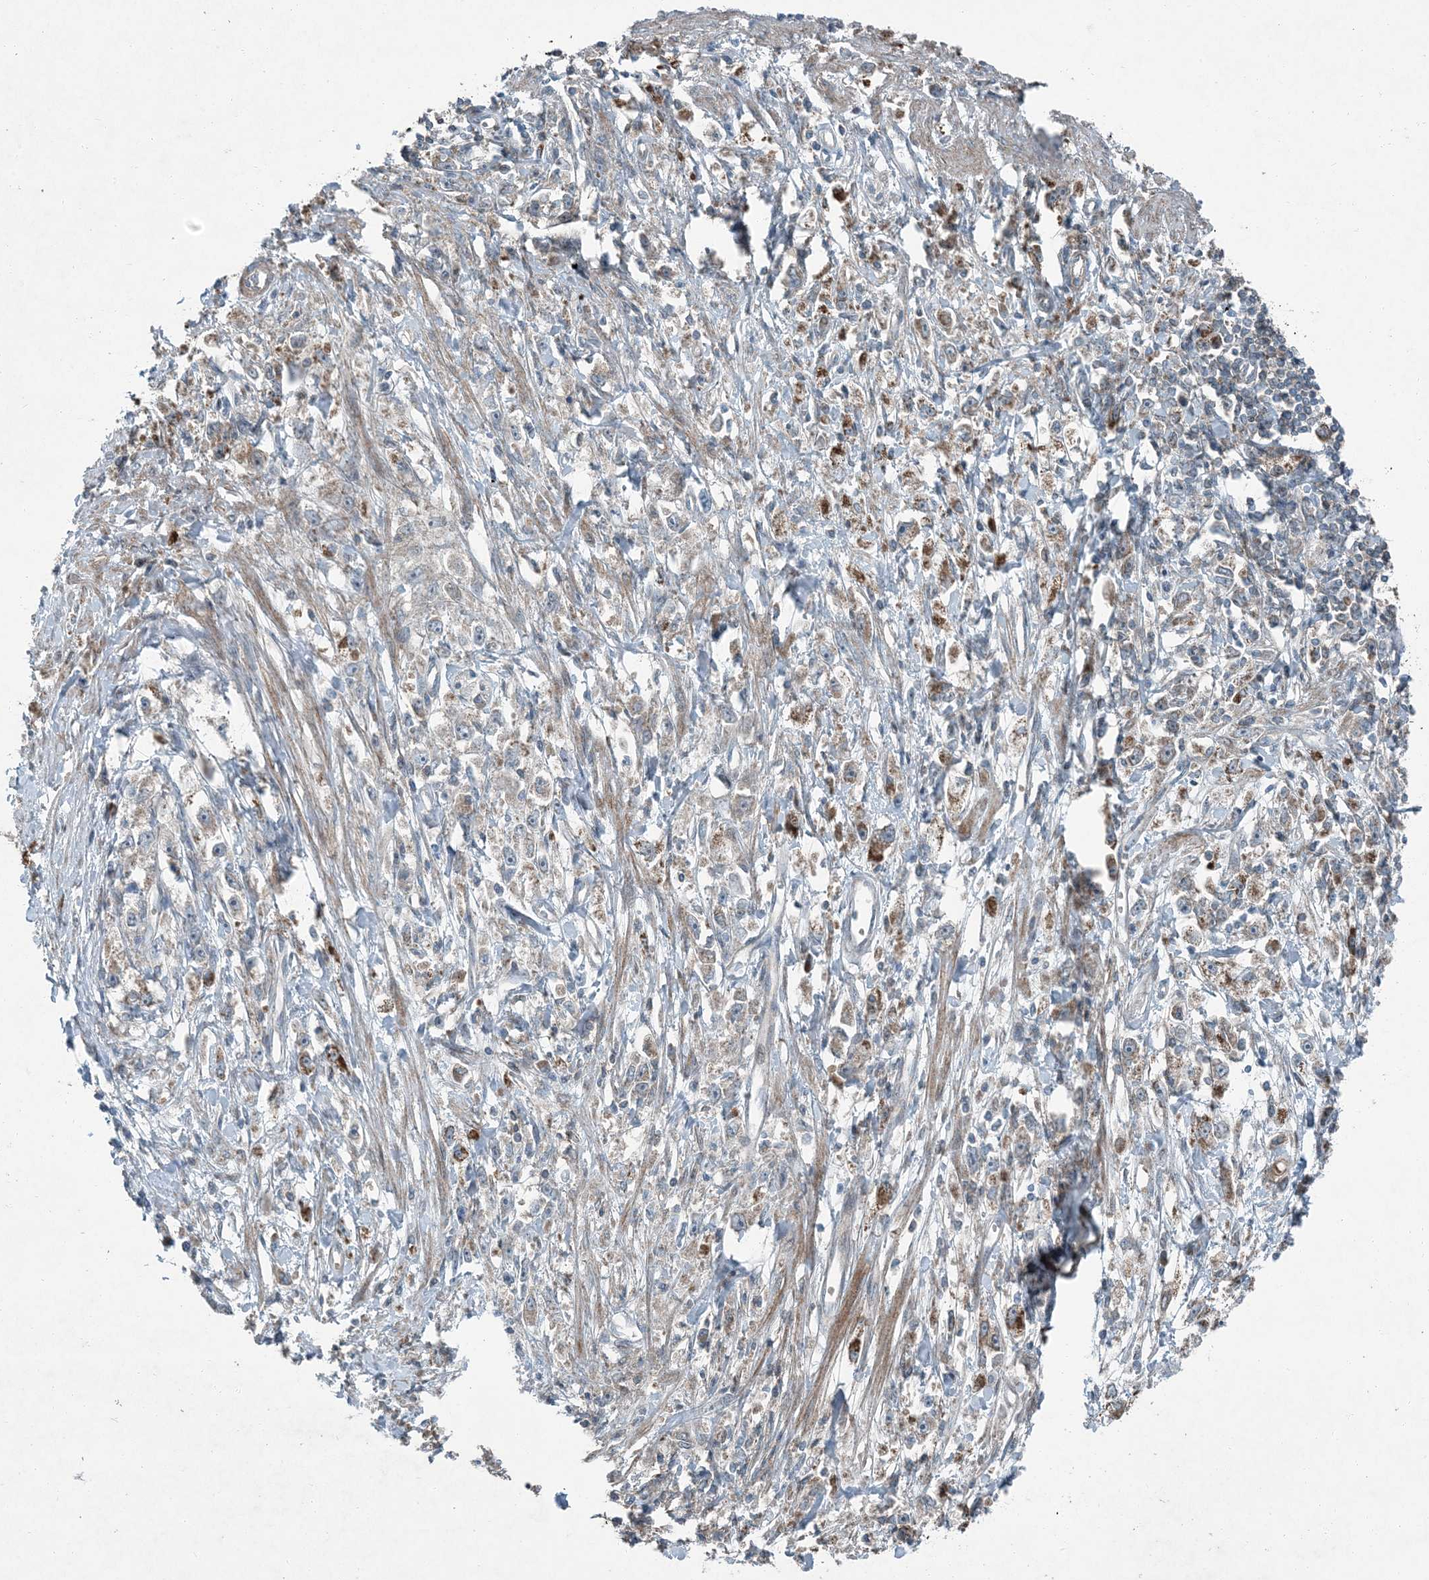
{"staining": {"intensity": "negative", "quantity": "none", "location": "none"}, "tissue": "stomach cancer", "cell_type": "Tumor cells", "image_type": "cancer", "snomed": [{"axis": "morphology", "description": "Adenocarcinoma, NOS"}, {"axis": "topography", "description": "Stomach"}], "caption": "The immunohistochemistry (IHC) image has no significant positivity in tumor cells of stomach cancer tissue.", "gene": "APOM", "patient": {"sex": "female", "age": 59}}